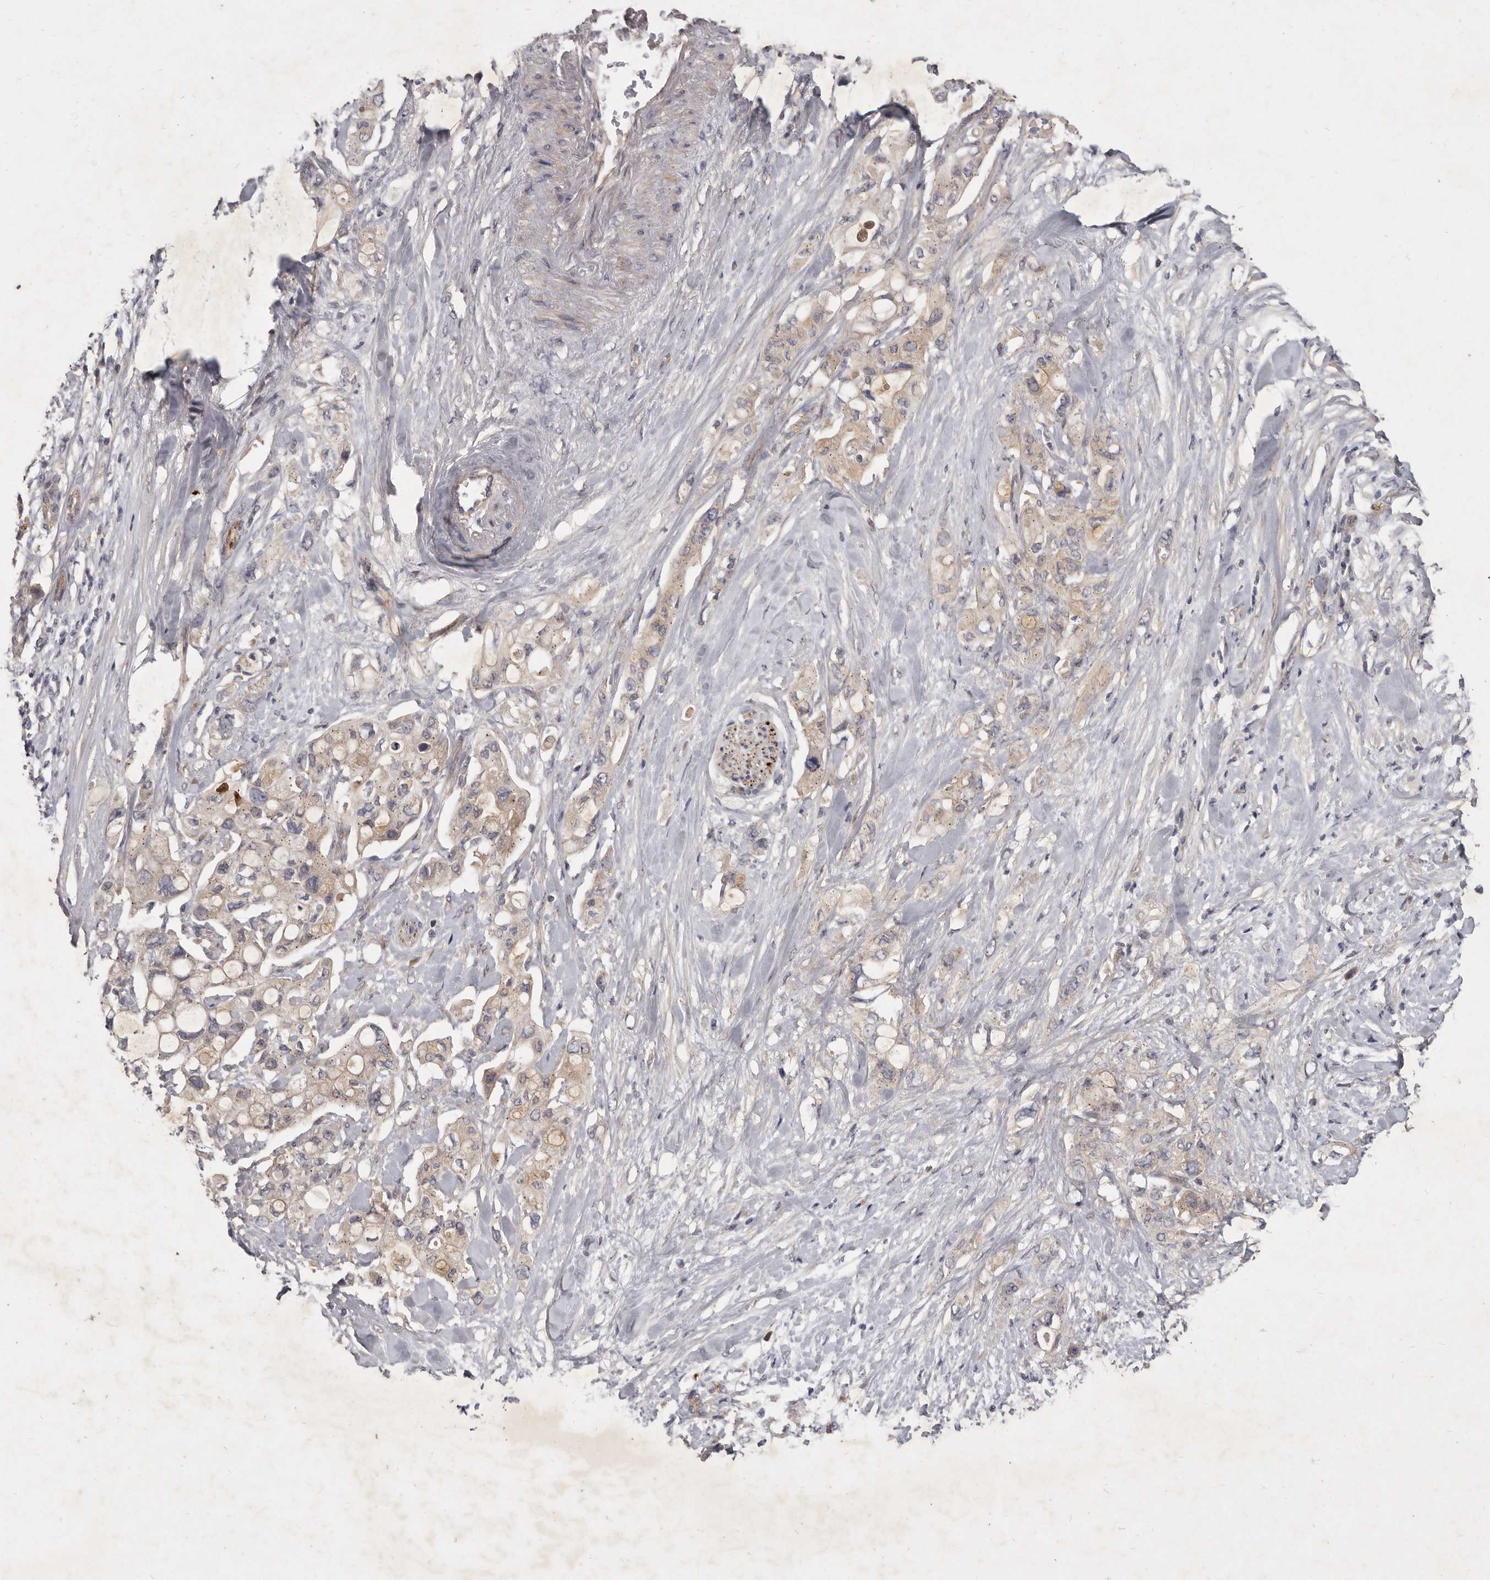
{"staining": {"intensity": "weak", "quantity": "25%-75%", "location": "cytoplasmic/membranous"}, "tissue": "pancreatic cancer", "cell_type": "Tumor cells", "image_type": "cancer", "snomed": [{"axis": "morphology", "description": "Adenocarcinoma, NOS"}, {"axis": "topography", "description": "Pancreas"}], "caption": "A brown stain labels weak cytoplasmic/membranous staining of a protein in pancreatic cancer tumor cells.", "gene": "SLC22A1", "patient": {"sex": "female", "age": 56}}